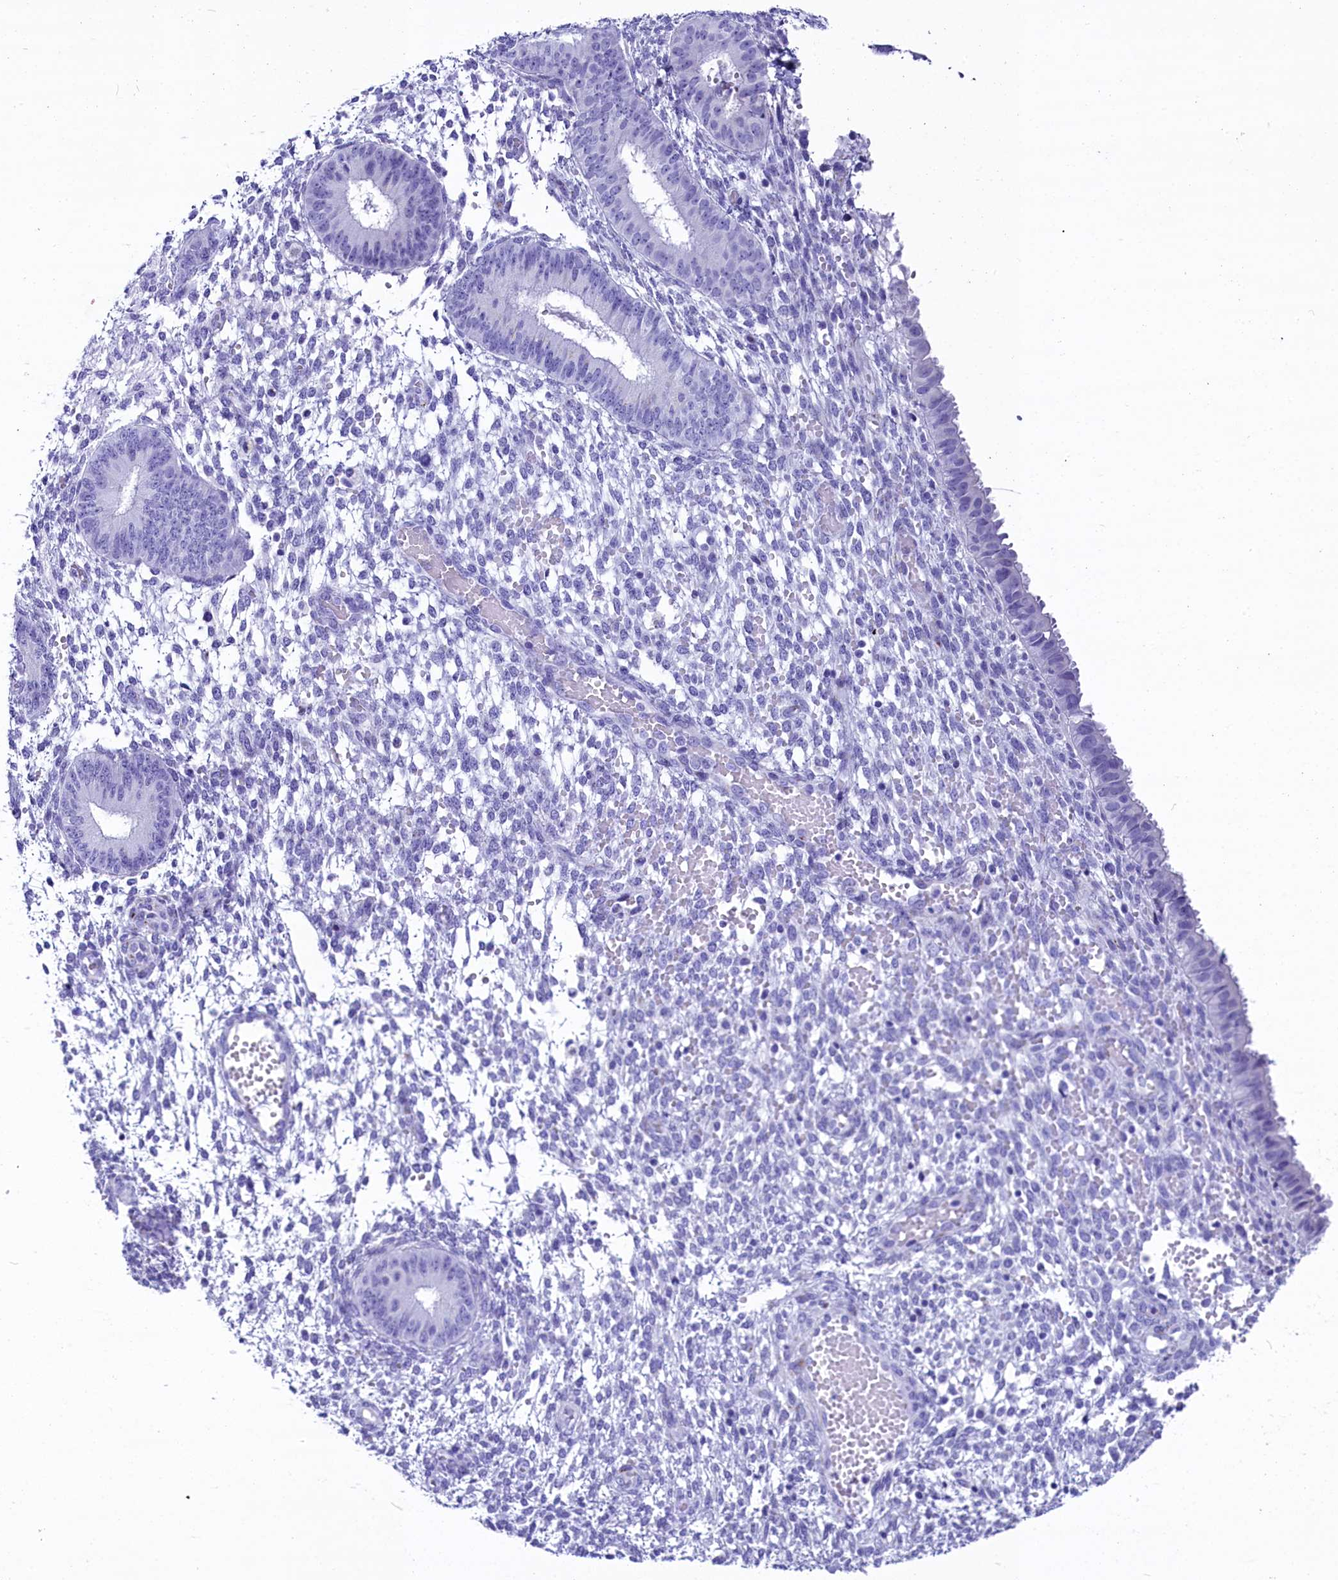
{"staining": {"intensity": "negative", "quantity": "none", "location": "none"}, "tissue": "endometrium", "cell_type": "Cells in endometrial stroma", "image_type": "normal", "snomed": [{"axis": "morphology", "description": "Normal tissue, NOS"}, {"axis": "topography", "description": "Endometrium"}], "caption": "Immunohistochemical staining of normal endometrium demonstrates no significant positivity in cells in endometrial stroma. The staining is performed using DAB brown chromogen with nuclei counter-stained in using hematoxylin.", "gene": "AP3B2", "patient": {"sex": "female", "age": 49}}